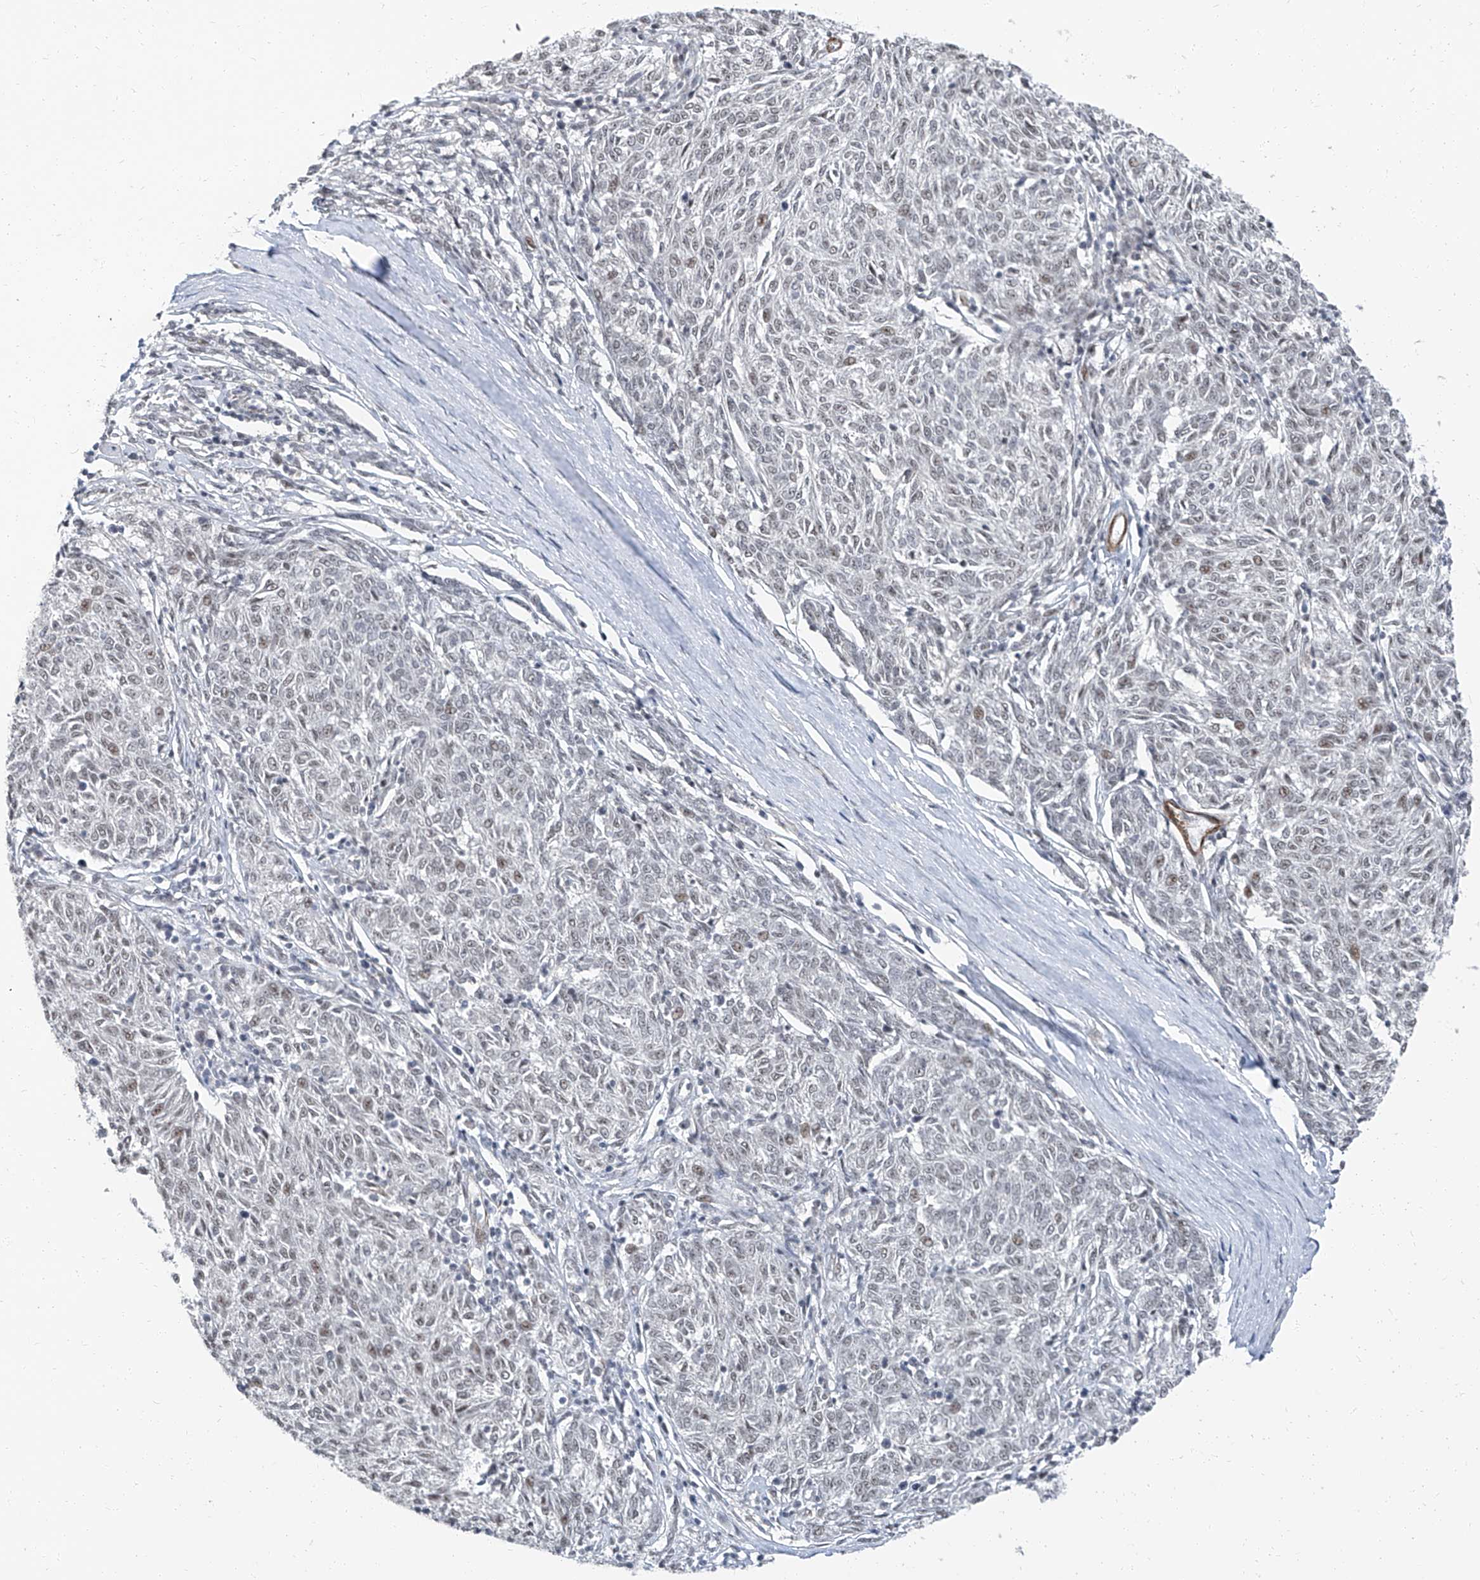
{"staining": {"intensity": "weak", "quantity": "<25%", "location": "nuclear"}, "tissue": "melanoma", "cell_type": "Tumor cells", "image_type": "cancer", "snomed": [{"axis": "morphology", "description": "Malignant melanoma, NOS"}, {"axis": "topography", "description": "Skin"}], "caption": "Protein analysis of melanoma shows no significant positivity in tumor cells. The staining is performed using DAB brown chromogen with nuclei counter-stained in using hematoxylin.", "gene": "TXLNB", "patient": {"sex": "female", "age": 72}}